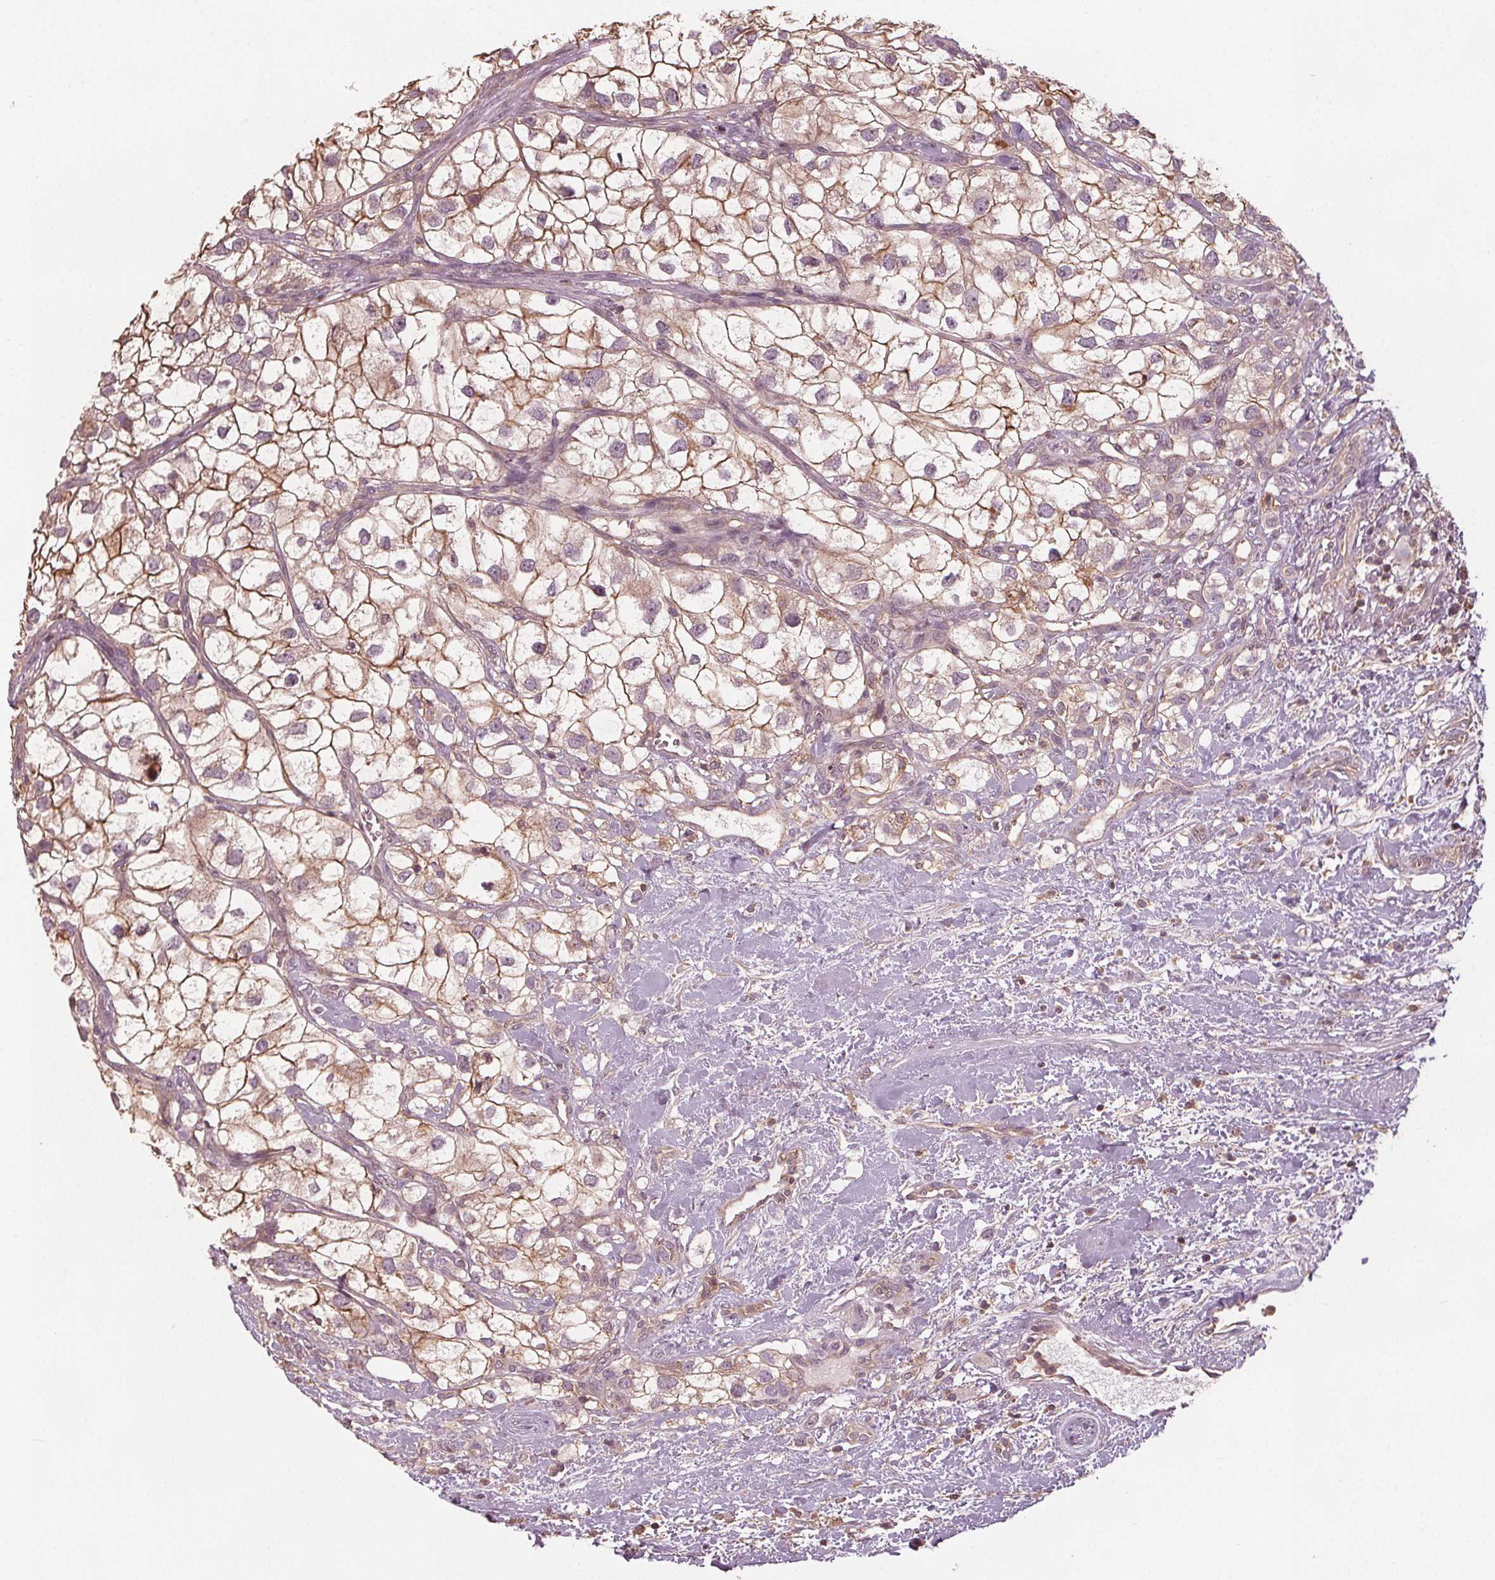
{"staining": {"intensity": "moderate", "quantity": ">75%", "location": "cytoplasmic/membranous"}, "tissue": "renal cancer", "cell_type": "Tumor cells", "image_type": "cancer", "snomed": [{"axis": "morphology", "description": "Adenocarcinoma, NOS"}, {"axis": "topography", "description": "Kidney"}], "caption": "Tumor cells demonstrate moderate cytoplasmic/membranous expression in approximately >75% of cells in renal cancer.", "gene": "GNB2", "patient": {"sex": "male", "age": 59}}